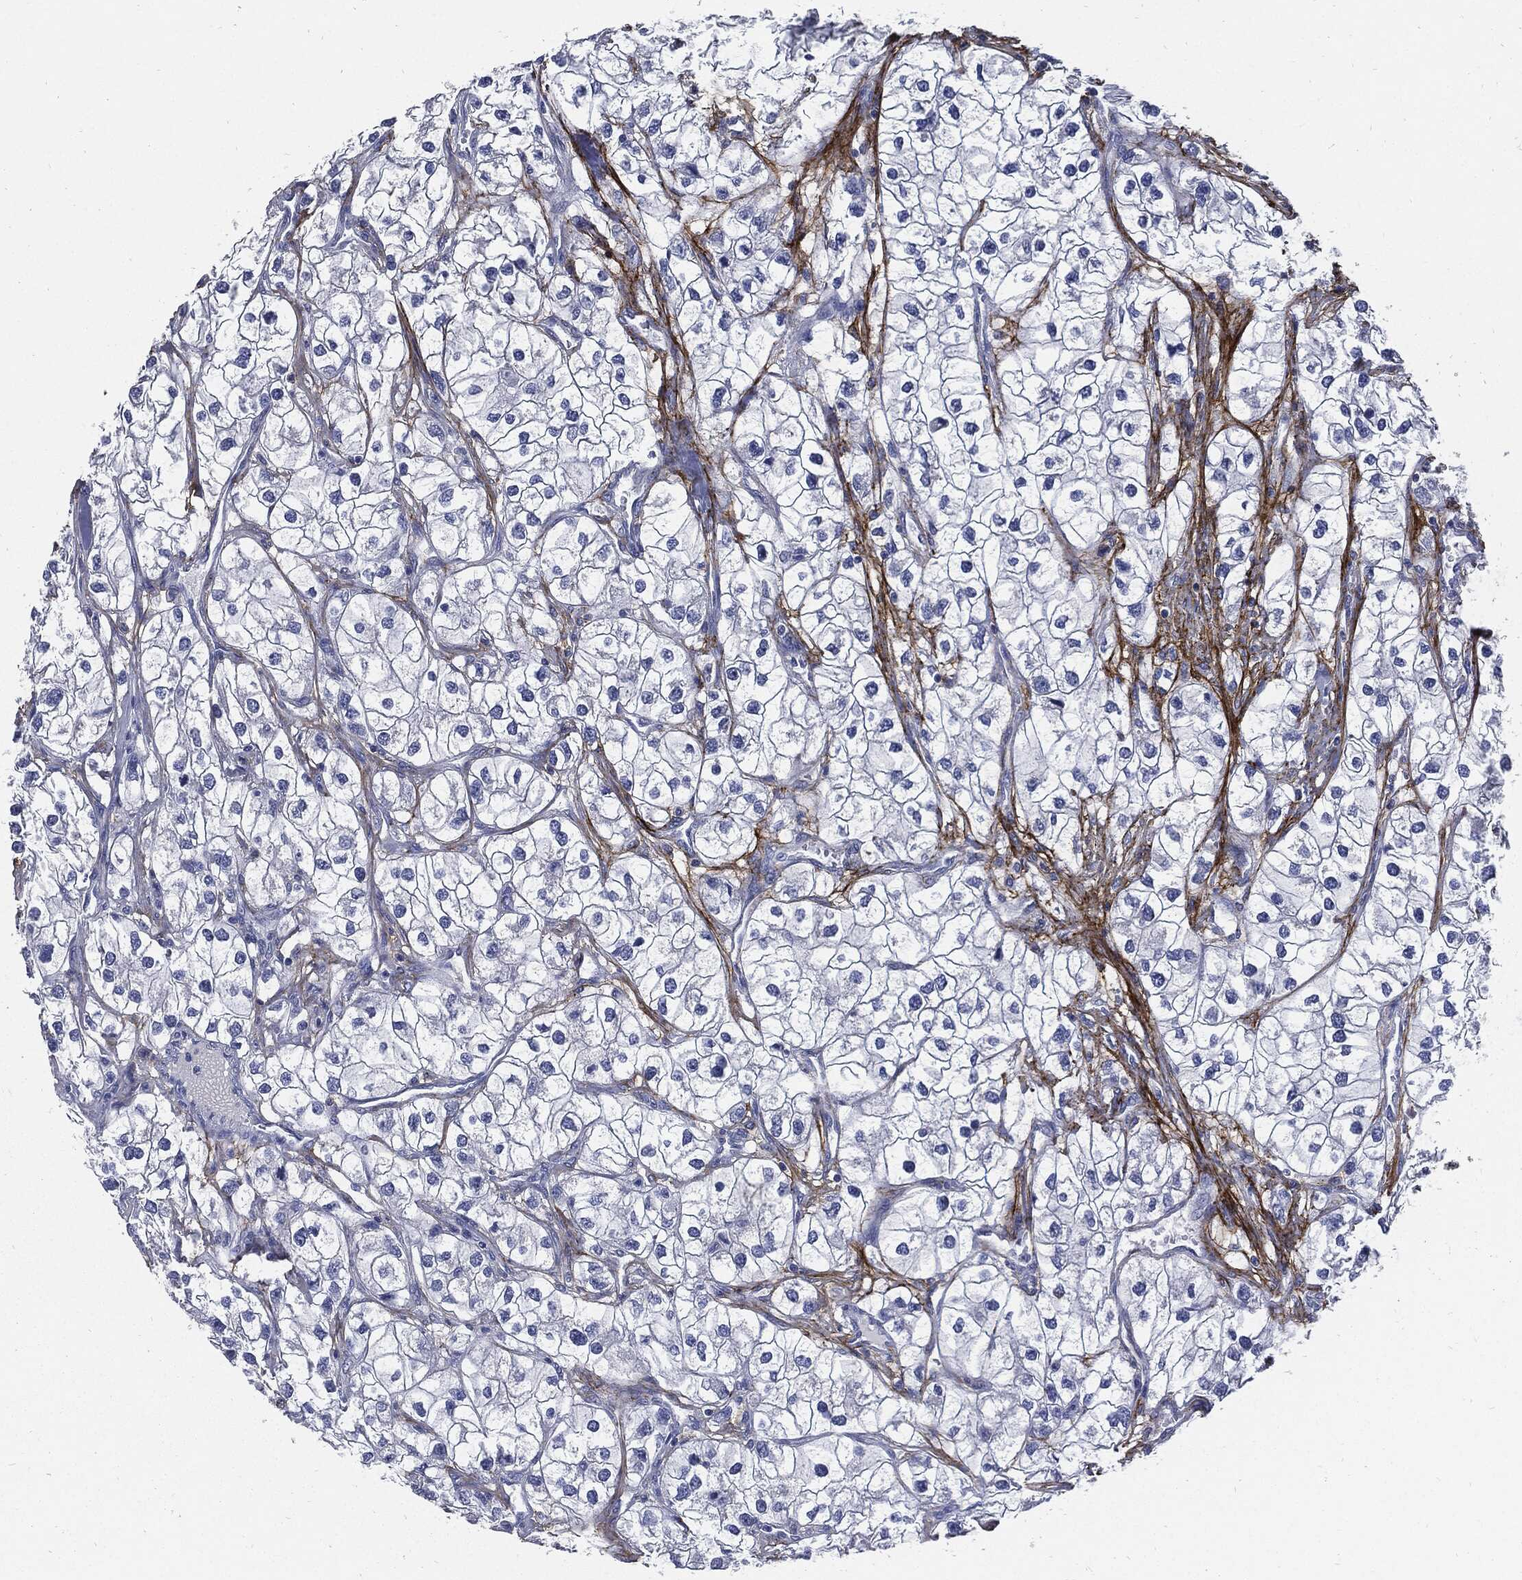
{"staining": {"intensity": "negative", "quantity": "none", "location": "none"}, "tissue": "renal cancer", "cell_type": "Tumor cells", "image_type": "cancer", "snomed": [{"axis": "morphology", "description": "Adenocarcinoma, NOS"}, {"axis": "topography", "description": "Kidney"}], "caption": "Tumor cells are negative for protein expression in human renal cancer (adenocarcinoma).", "gene": "FBN1", "patient": {"sex": "male", "age": 59}}